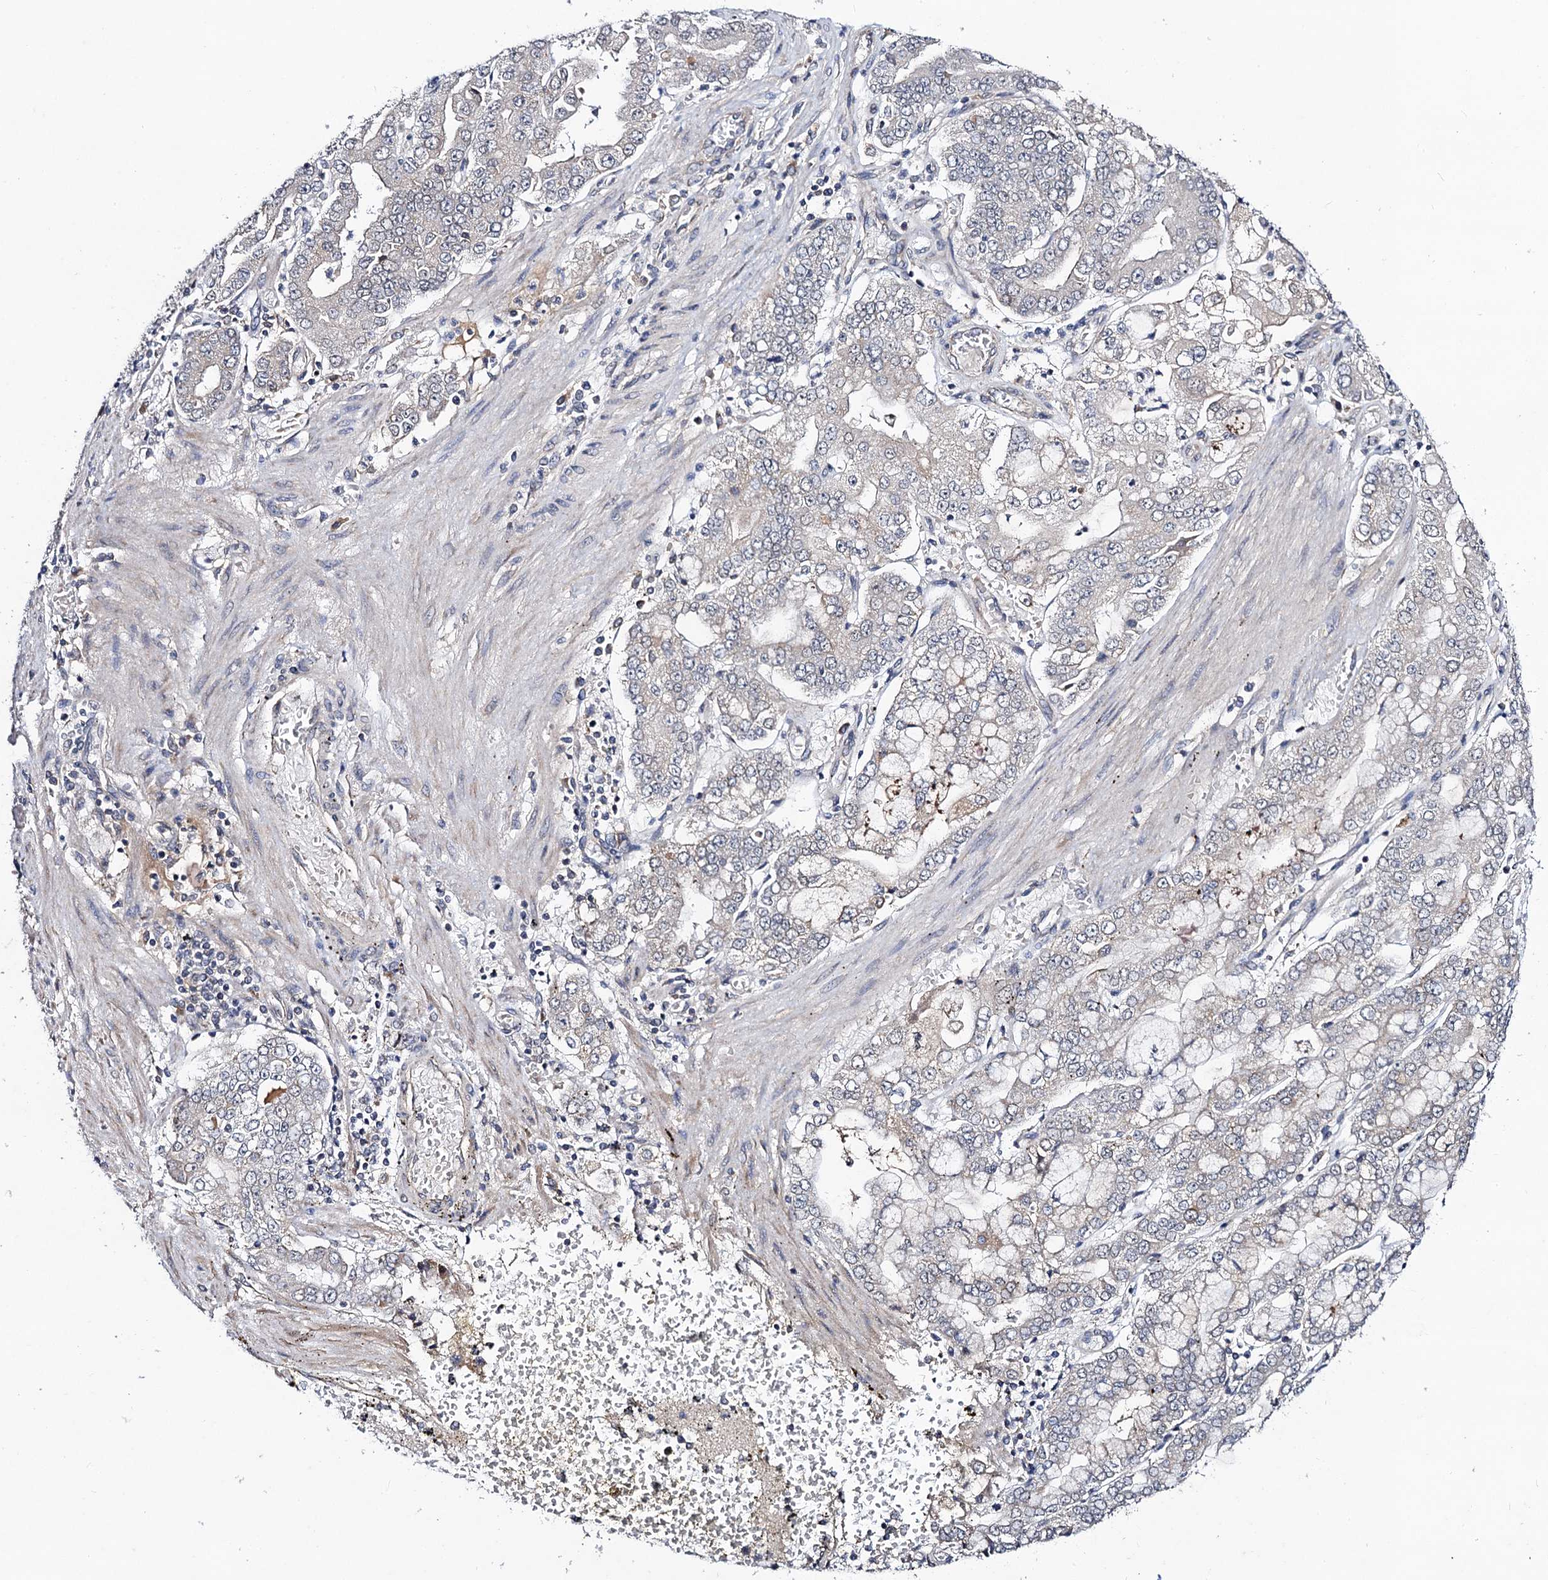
{"staining": {"intensity": "negative", "quantity": "none", "location": "none"}, "tissue": "stomach cancer", "cell_type": "Tumor cells", "image_type": "cancer", "snomed": [{"axis": "morphology", "description": "Adenocarcinoma, NOS"}, {"axis": "topography", "description": "Stomach"}], "caption": "Stomach adenocarcinoma stained for a protein using immunohistochemistry (IHC) exhibits no positivity tumor cells.", "gene": "VPS37D", "patient": {"sex": "male", "age": 76}}